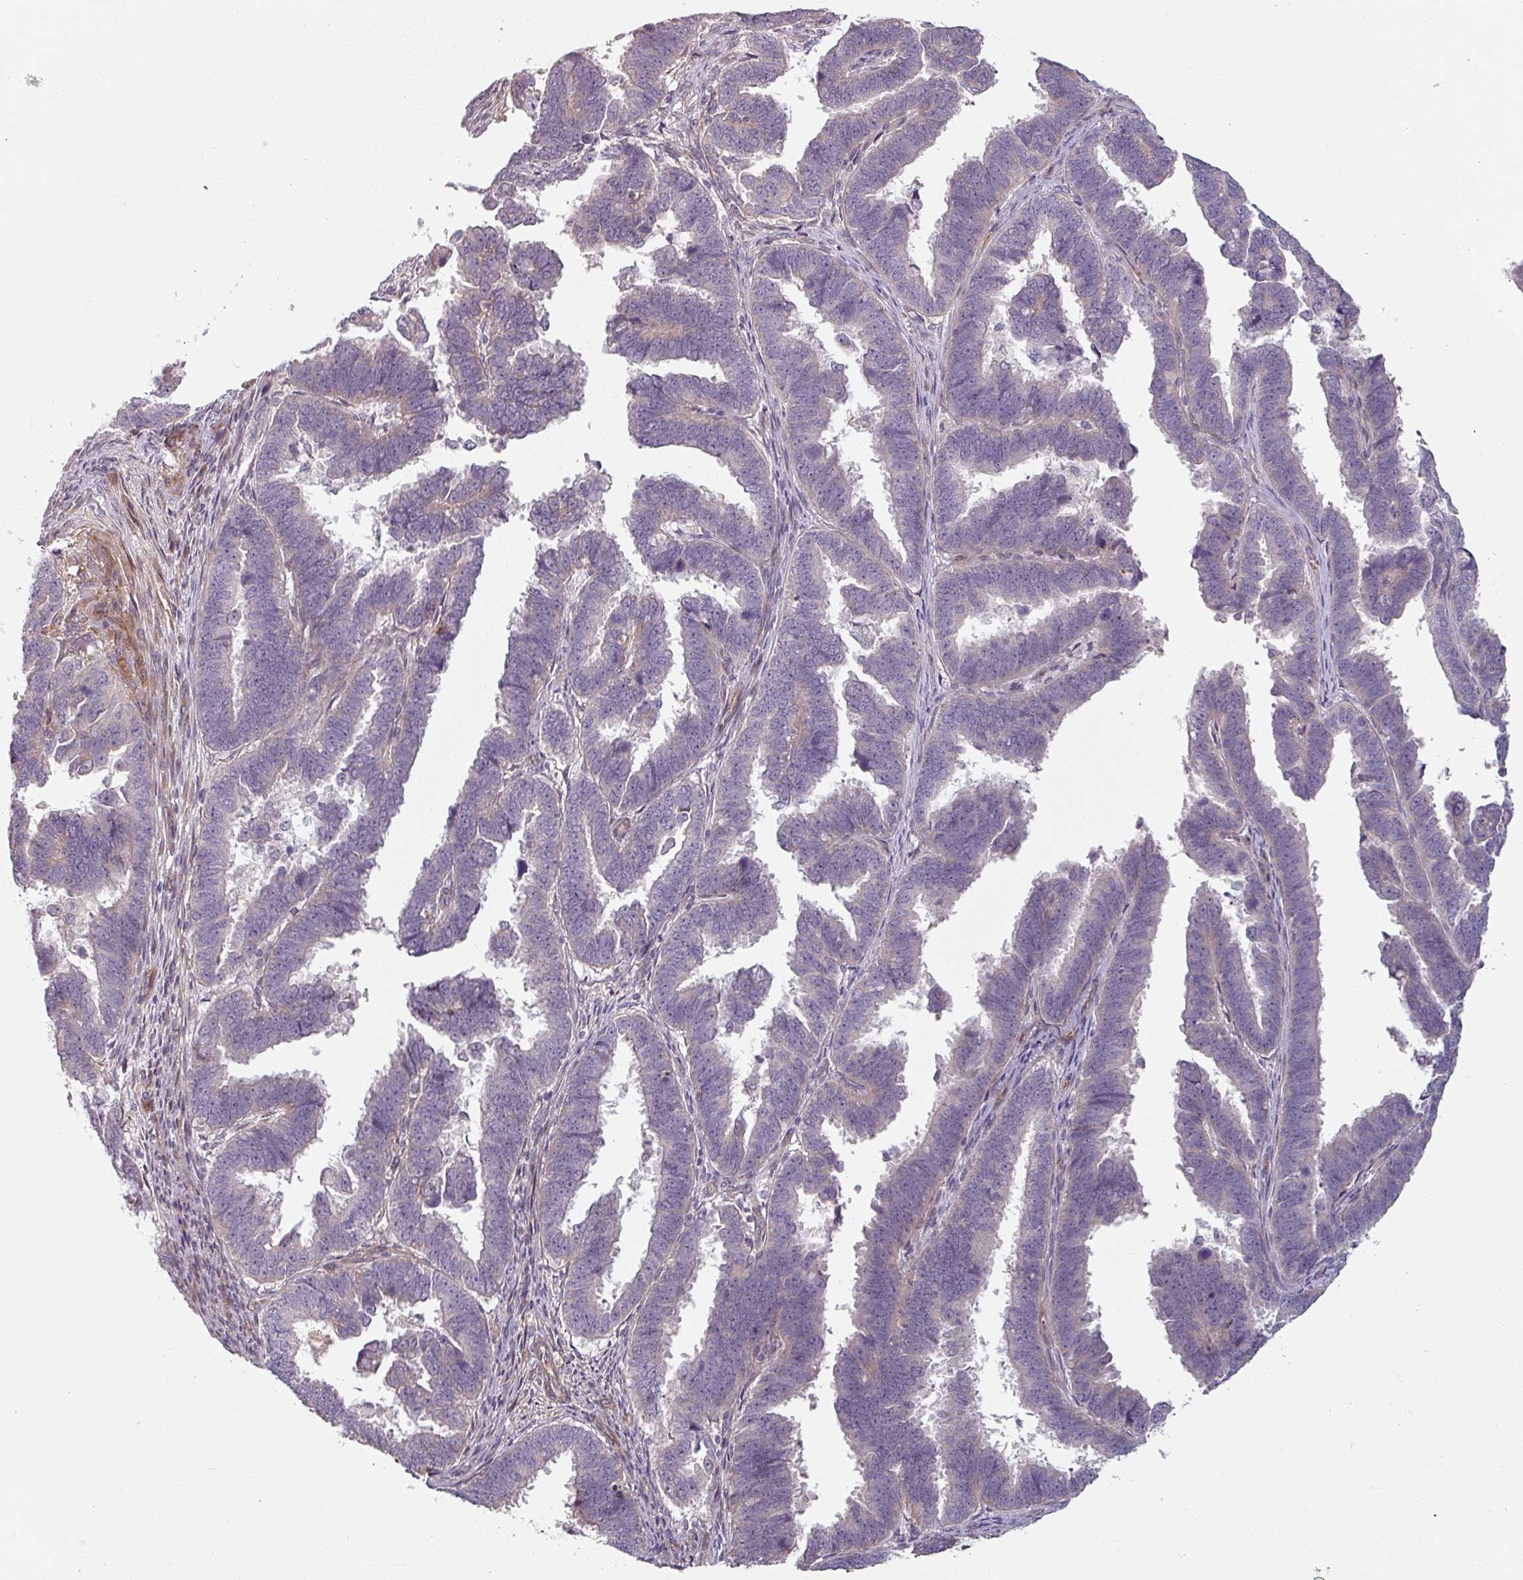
{"staining": {"intensity": "negative", "quantity": "none", "location": "none"}, "tissue": "endometrial cancer", "cell_type": "Tumor cells", "image_type": "cancer", "snomed": [{"axis": "morphology", "description": "Adenocarcinoma, NOS"}, {"axis": "topography", "description": "Endometrium"}], "caption": "The micrograph demonstrates no staining of tumor cells in adenocarcinoma (endometrial). (Stains: DAB IHC with hematoxylin counter stain, Microscopy: brightfield microscopy at high magnification).", "gene": "C4BPB", "patient": {"sex": "female", "age": 75}}